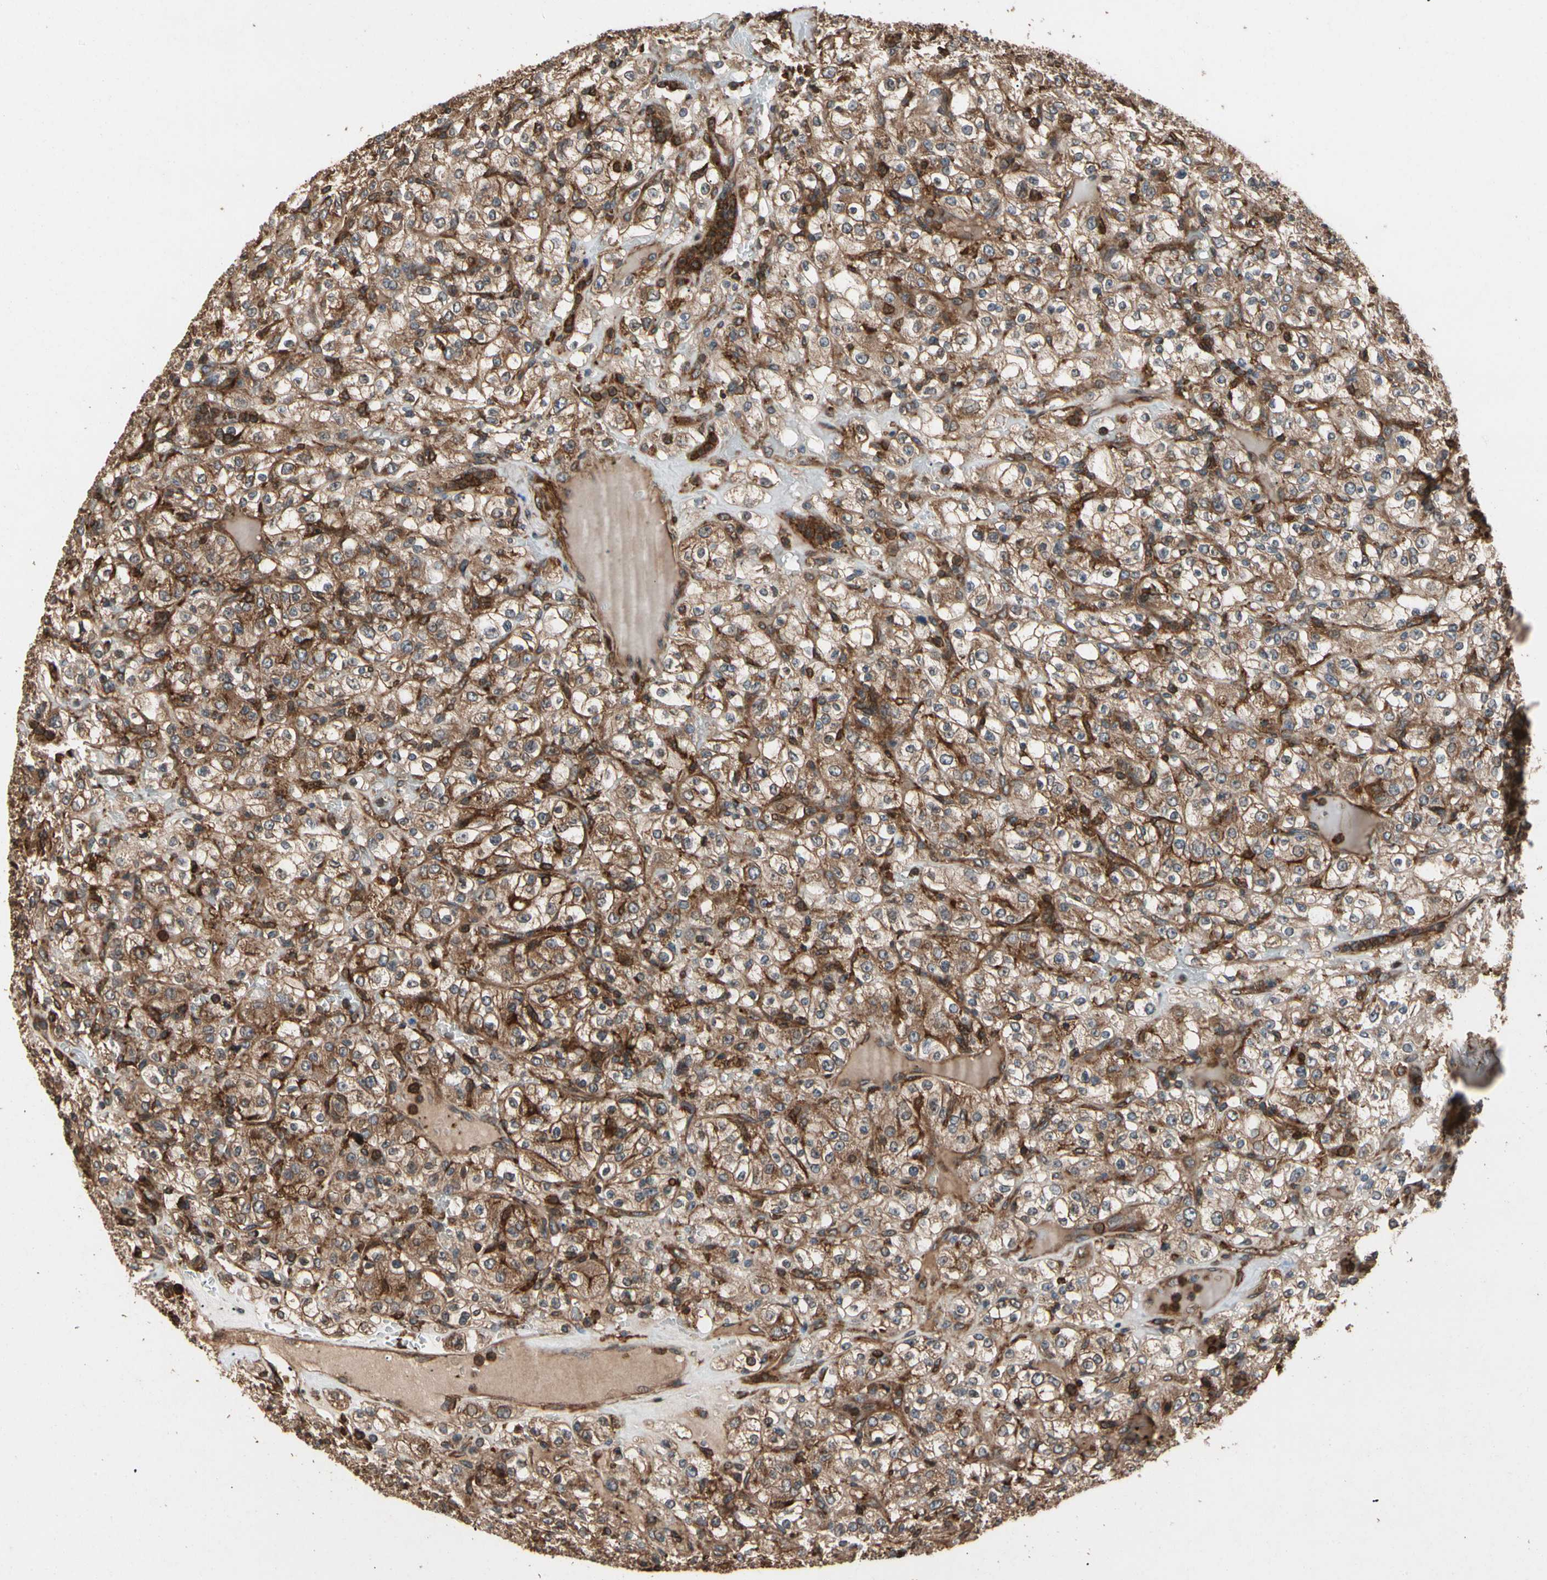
{"staining": {"intensity": "moderate", "quantity": ">75%", "location": "cytoplasmic/membranous"}, "tissue": "renal cancer", "cell_type": "Tumor cells", "image_type": "cancer", "snomed": [{"axis": "morphology", "description": "Normal tissue, NOS"}, {"axis": "morphology", "description": "Adenocarcinoma, NOS"}, {"axis": "topography", "description": "Kidney"}], "caption": "Approximately >75% of tumor cells in human renal cancer (adenocarcinoma) exhibit moderate cytoplasmic/membranous protein staining as visualized by brown immunohistochemical staining.", "gene": "AGBL2", "patient": {"sex": "female", "age": 72}}